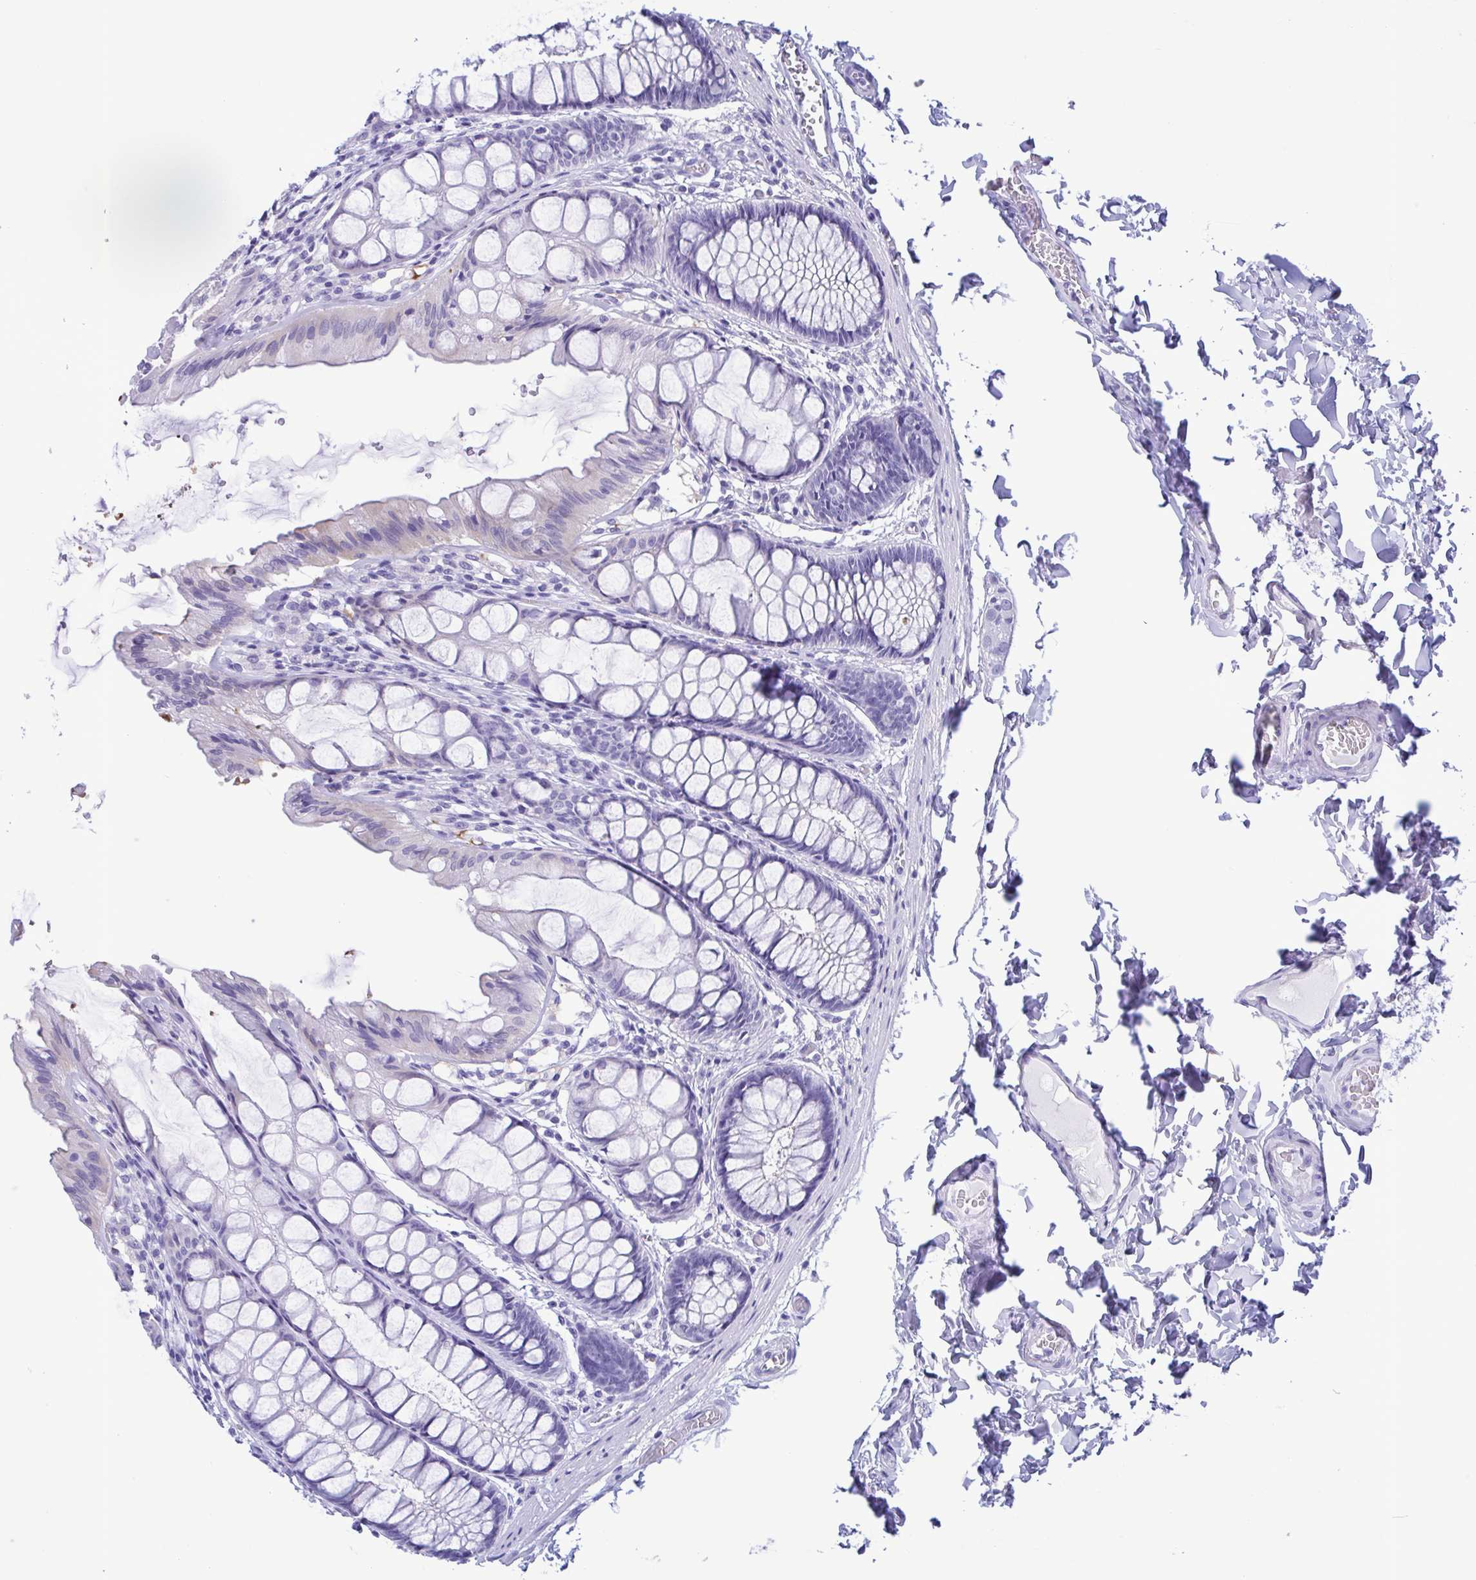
{"staining": {"intensity": "negative", "quantity": "none", "location": "none"}, "tissue": "colon", "cell_type": "Endothelial cells", "image_type": "normal", "snomed": [{"axis": "morphology", "description": "Normal tissue, NOS"}, {"axis": "topography", "description": "Colon"}], "caption": "This is an immunohistochemistry micrograph of normal colon. There is no staining in endothelial cells.", "gene": "TSPY10", "patient": {"sex": "male", "age": 47}}